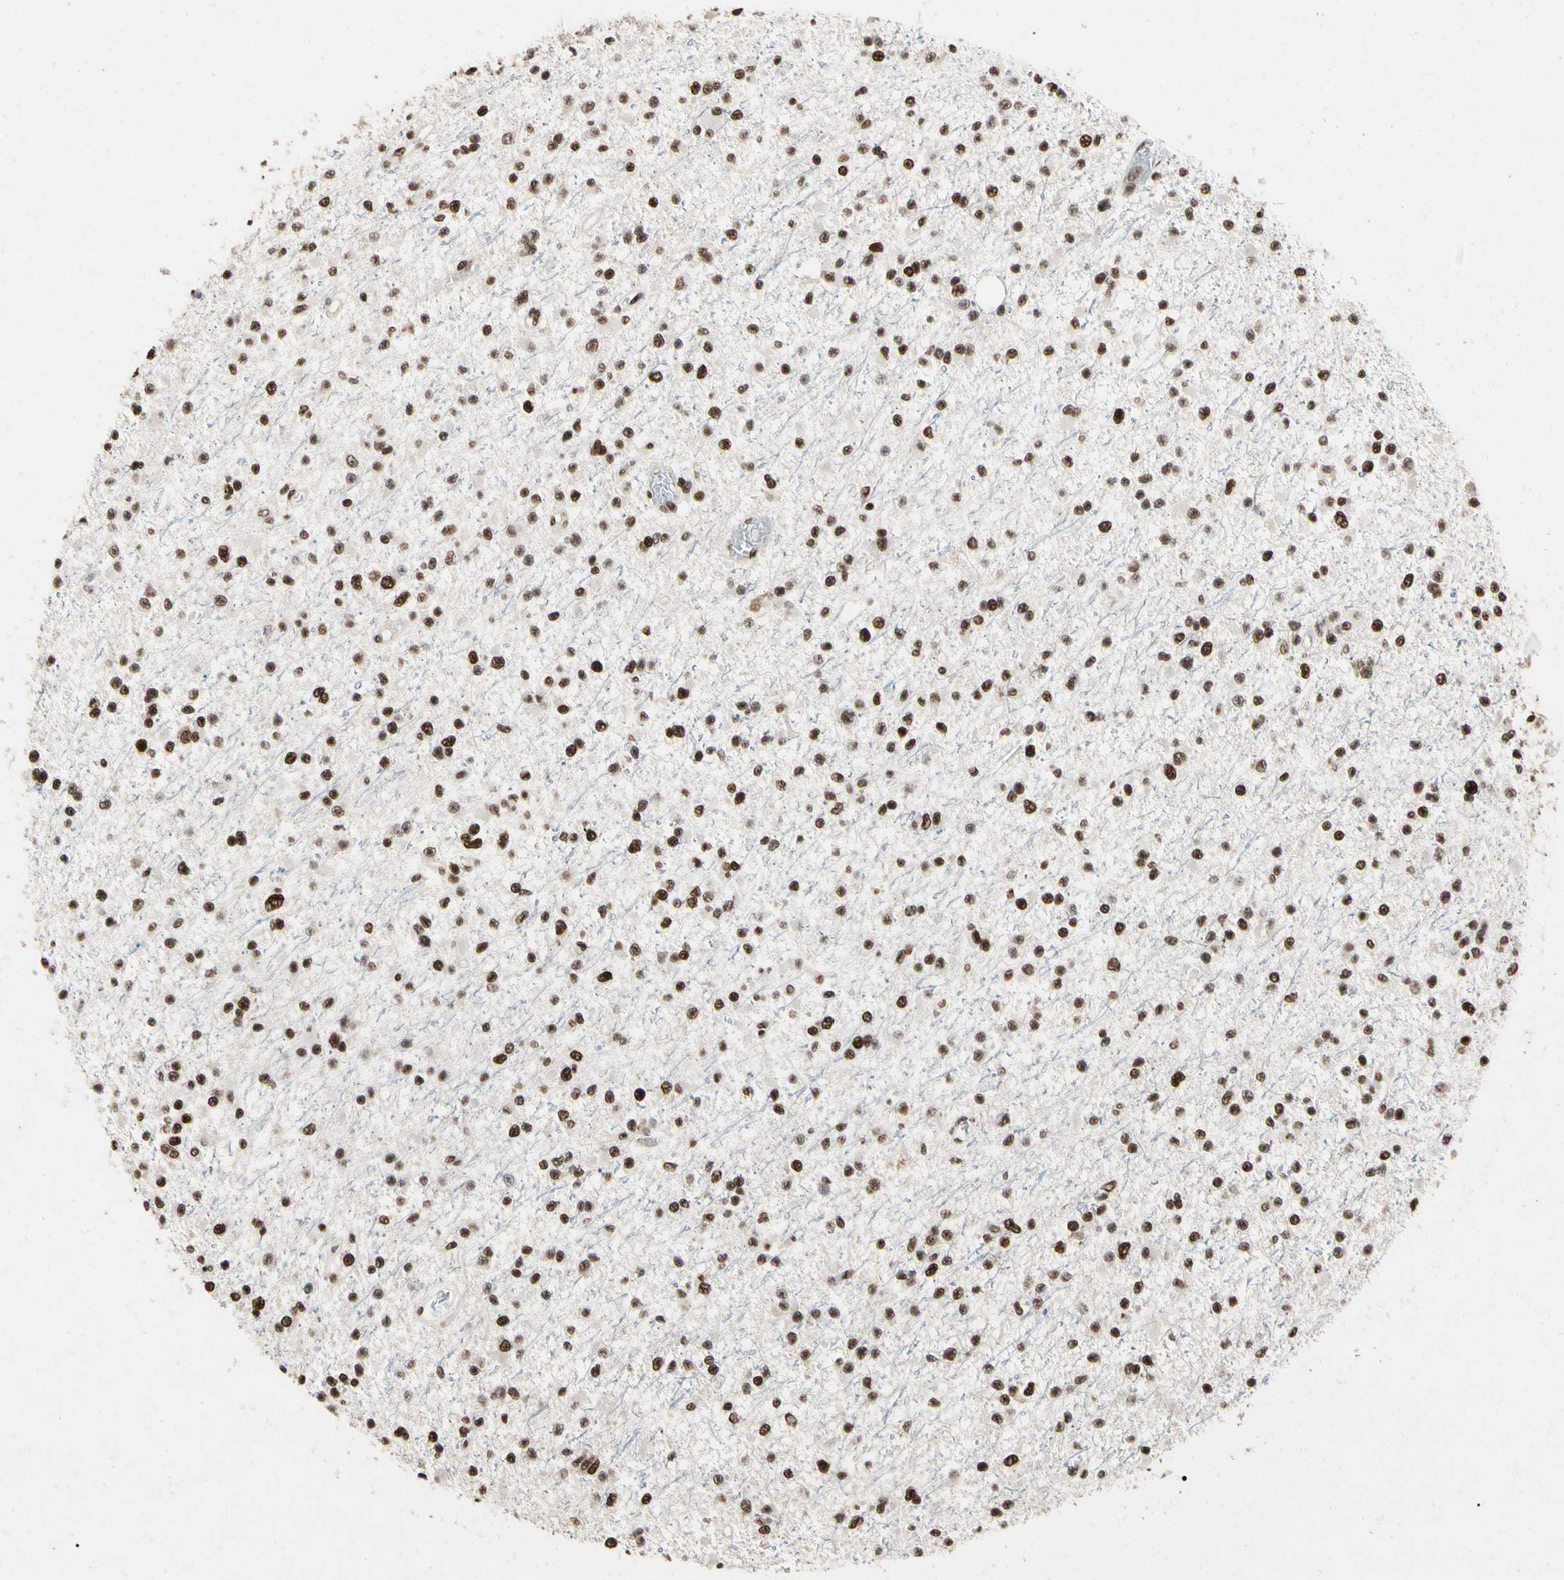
{"staining": {"intensity": "strong", "quantity": ">75%", "location": "nuclear"}, "tissue": "glioma", "cell_type": "Tumor cells", "image_type": "cancer", "snomed": [{"axis": "morphology", "description": "Glioma, malignant, Low grade"}, {"axis": "topography", "description": "Brain"}], "caption": "Glioma stained for a protein (brown) reveals strong nuclear positive positivity in approximately >75% of tumor cells.", "gene": "FAM98B", "patient": {"sex": "female", "age": 22}}